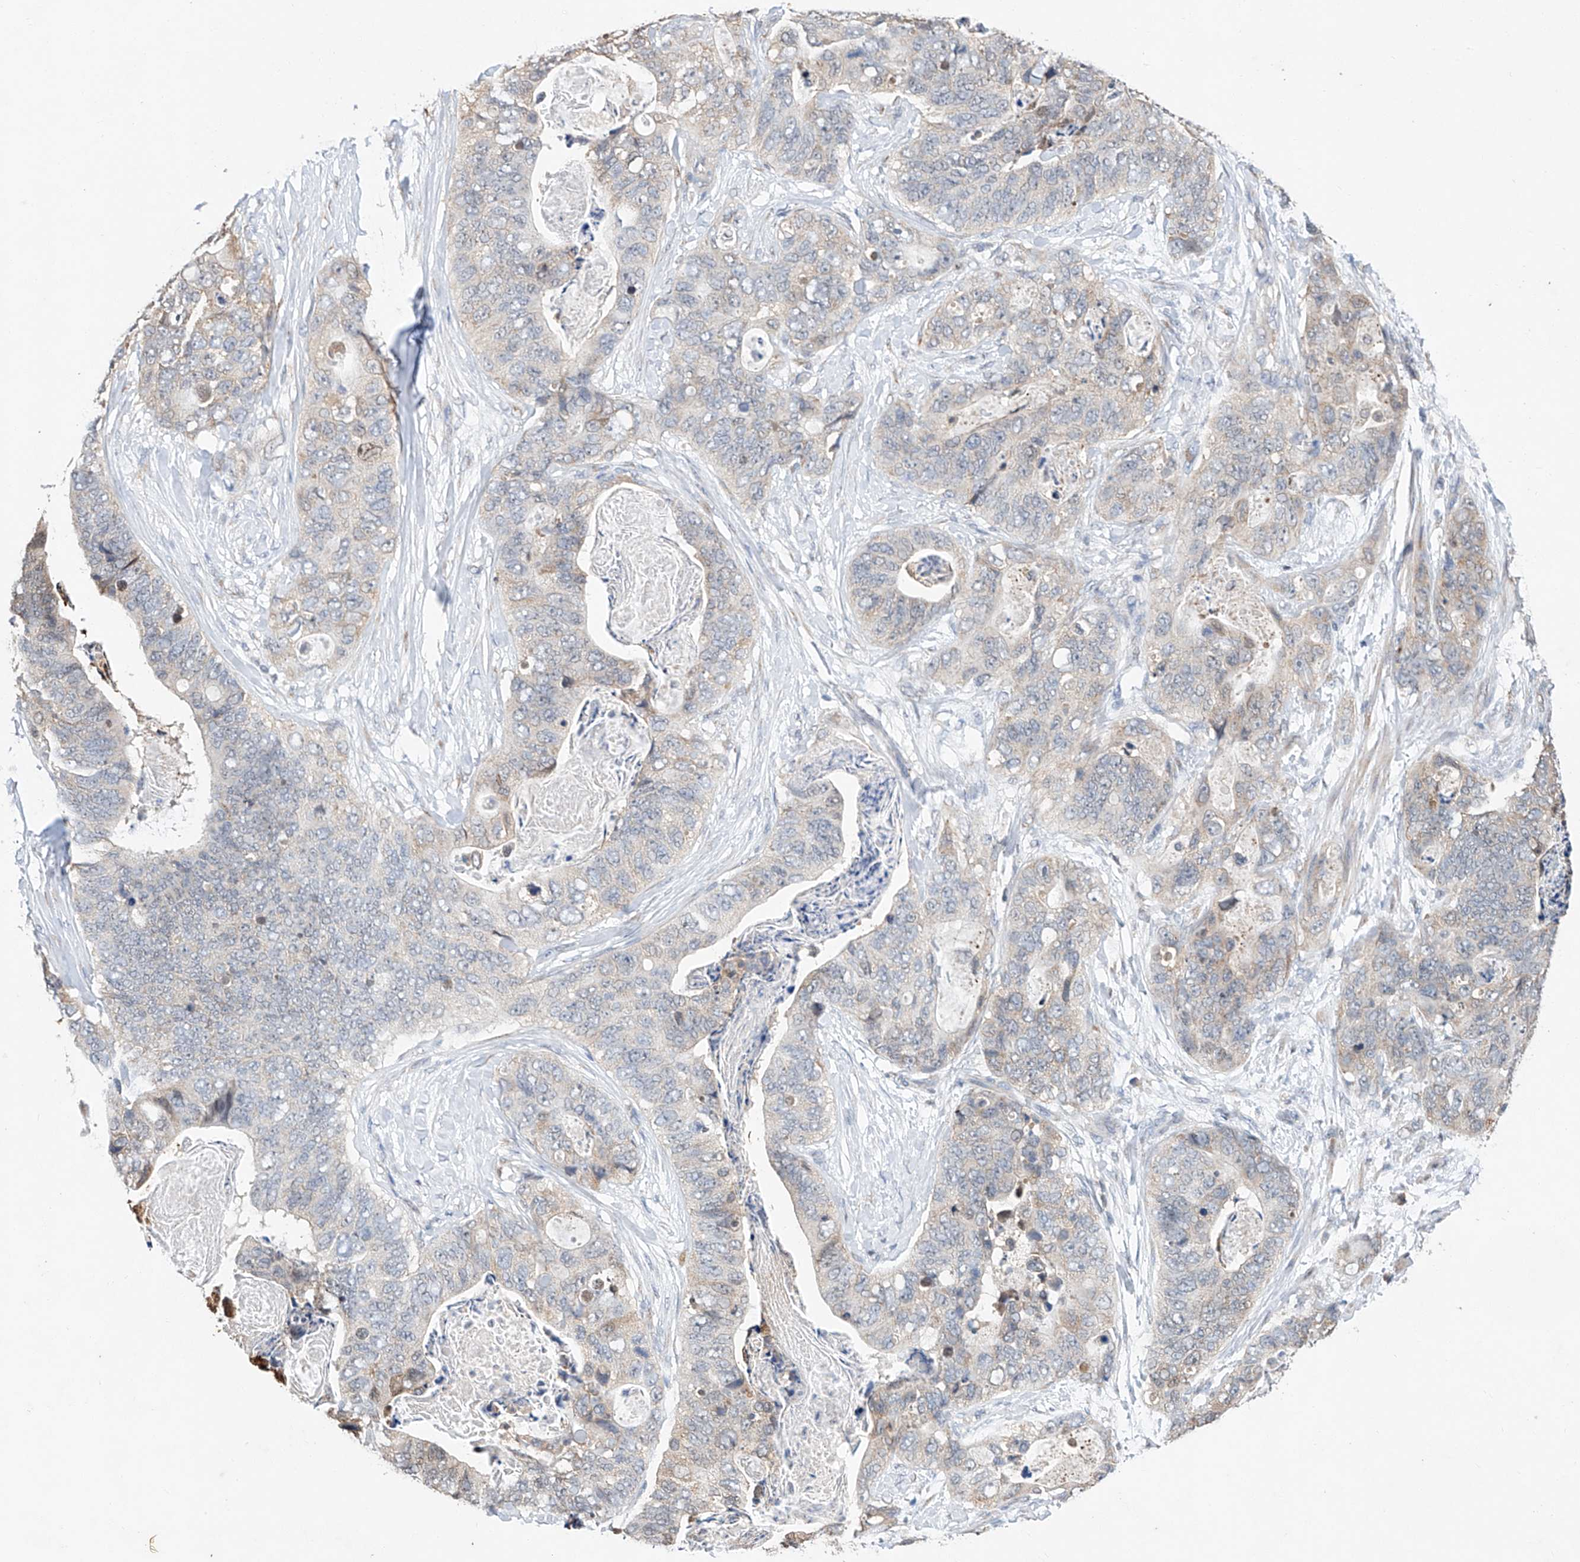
{"staining": {"intensity": "weak", "quantity": "<25%", "location": "cytoplasmic/membranous"}, "tissue": "stomach cancer", "cell_type": "Tumor cells", "image_type": "cancer", "snomed": [{"axis": "morphology", "description": "Adenocarcinoma, NOS"}, {"axis": "topography", "description": "Stomach"}], "caption": "There is no significant positivity in tumor cells of stomach adenocarcinoma. The staining was performed using DAB to visualize the protein expression in brown, while the nuclei were stained in blue with hematoxylin (Magnification: 20x).", "gene": "CTDP1", "patient": {"sex": "female", "age": 89}}